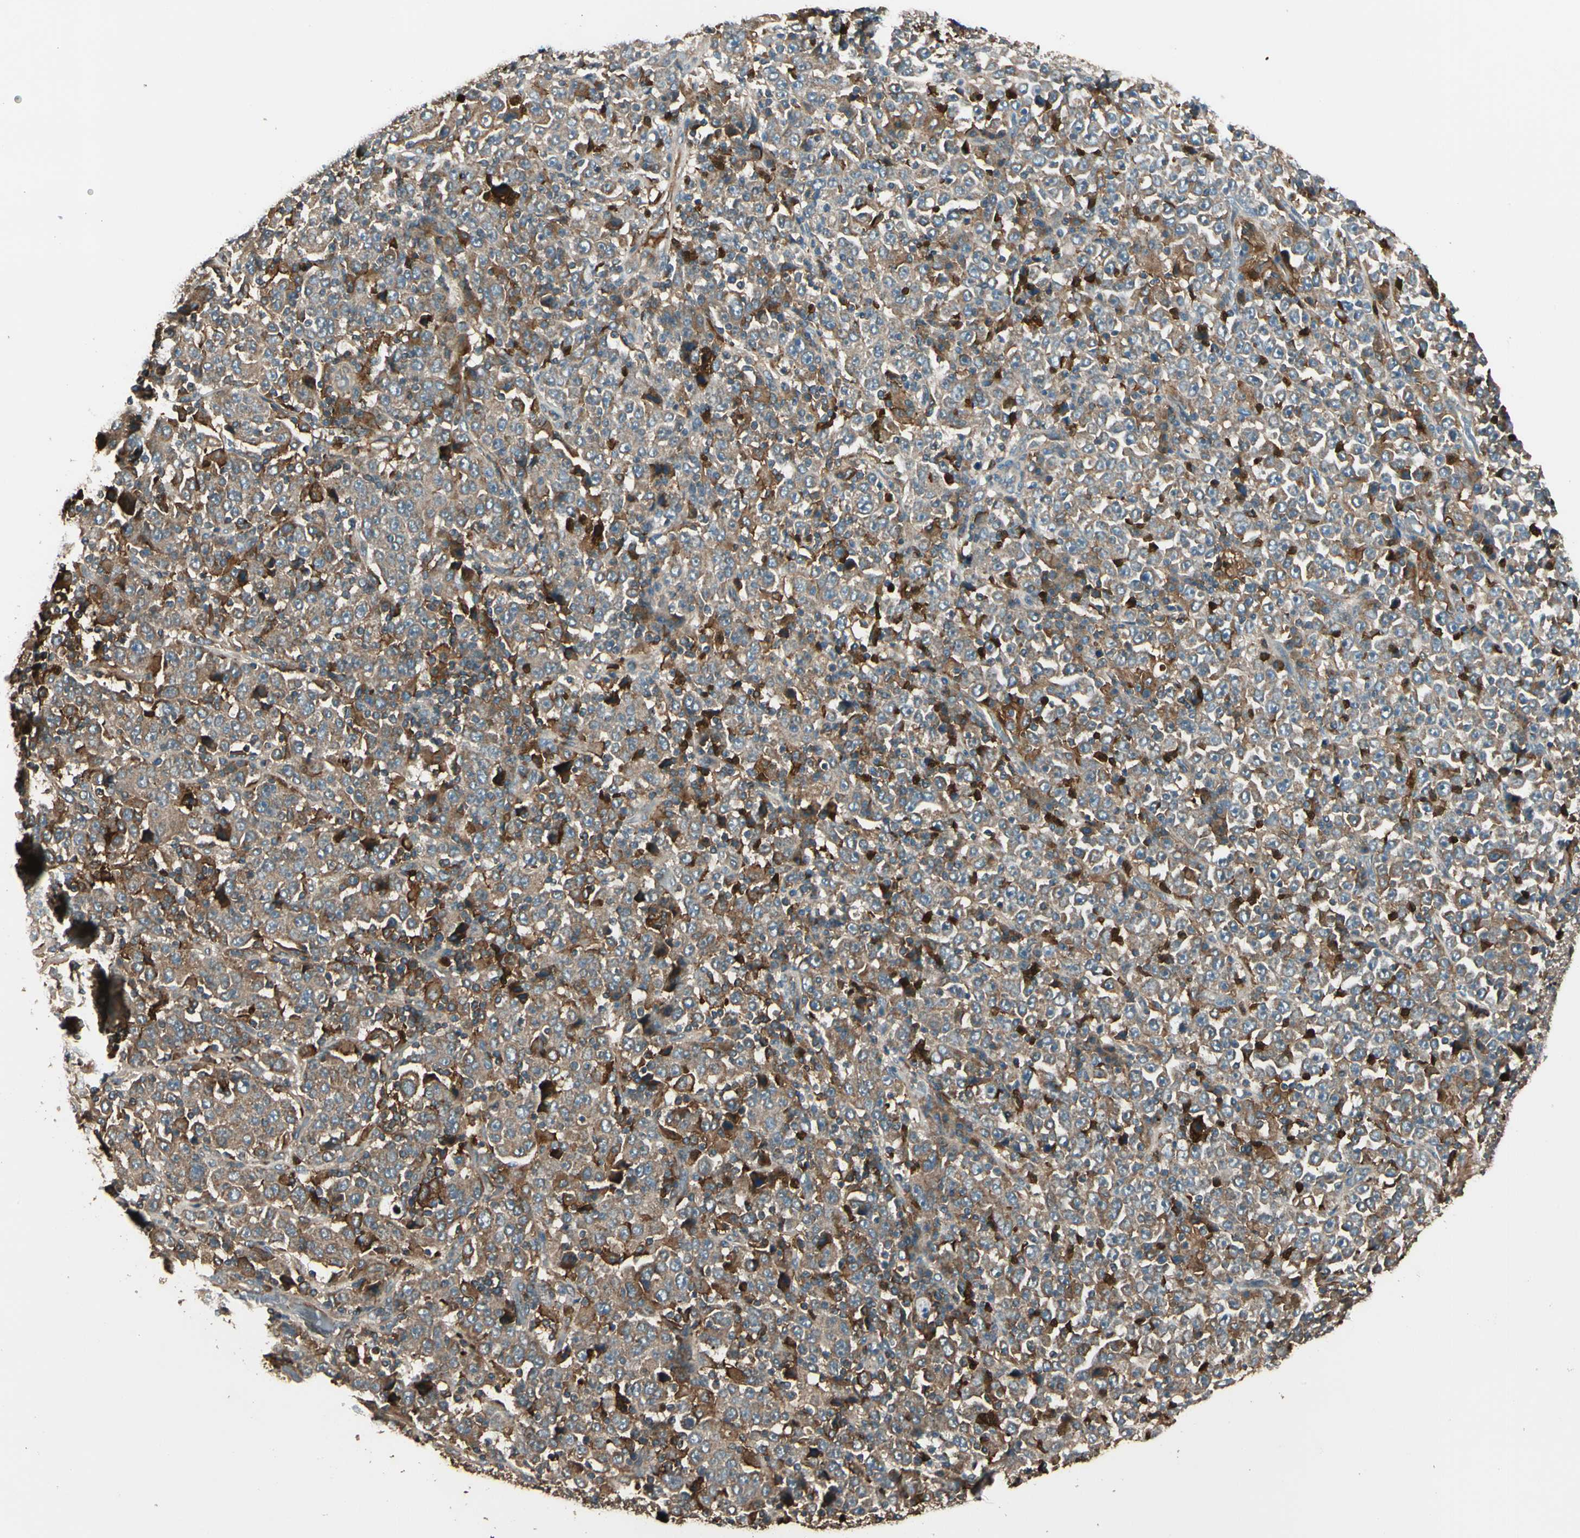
{"staining": {"intensity": "moderate", "quantity": ">75%", "location": "cytoplasmic/membranous"}, "tissue": "stomach cancer", "cell_type": "Tumor cells", "image_type": "cancer", "snomed": [{"axis": "morphology", "description": "Normal tissue, NOS"}, {"axis": "morphology", "description": "Adenocarcinoma, NOS"}, {"axis": "topography", "description": "Stomach, upper"}, {"axis": "topography", "description": "Stomach"}], "caption": "Stomach adenocarcinoma tissue reveals moderate cytoplasmic/membranous expression in about >75% of tumor cells", "gene": "STX11", "patient": {"sex": "male", "age": 59}}